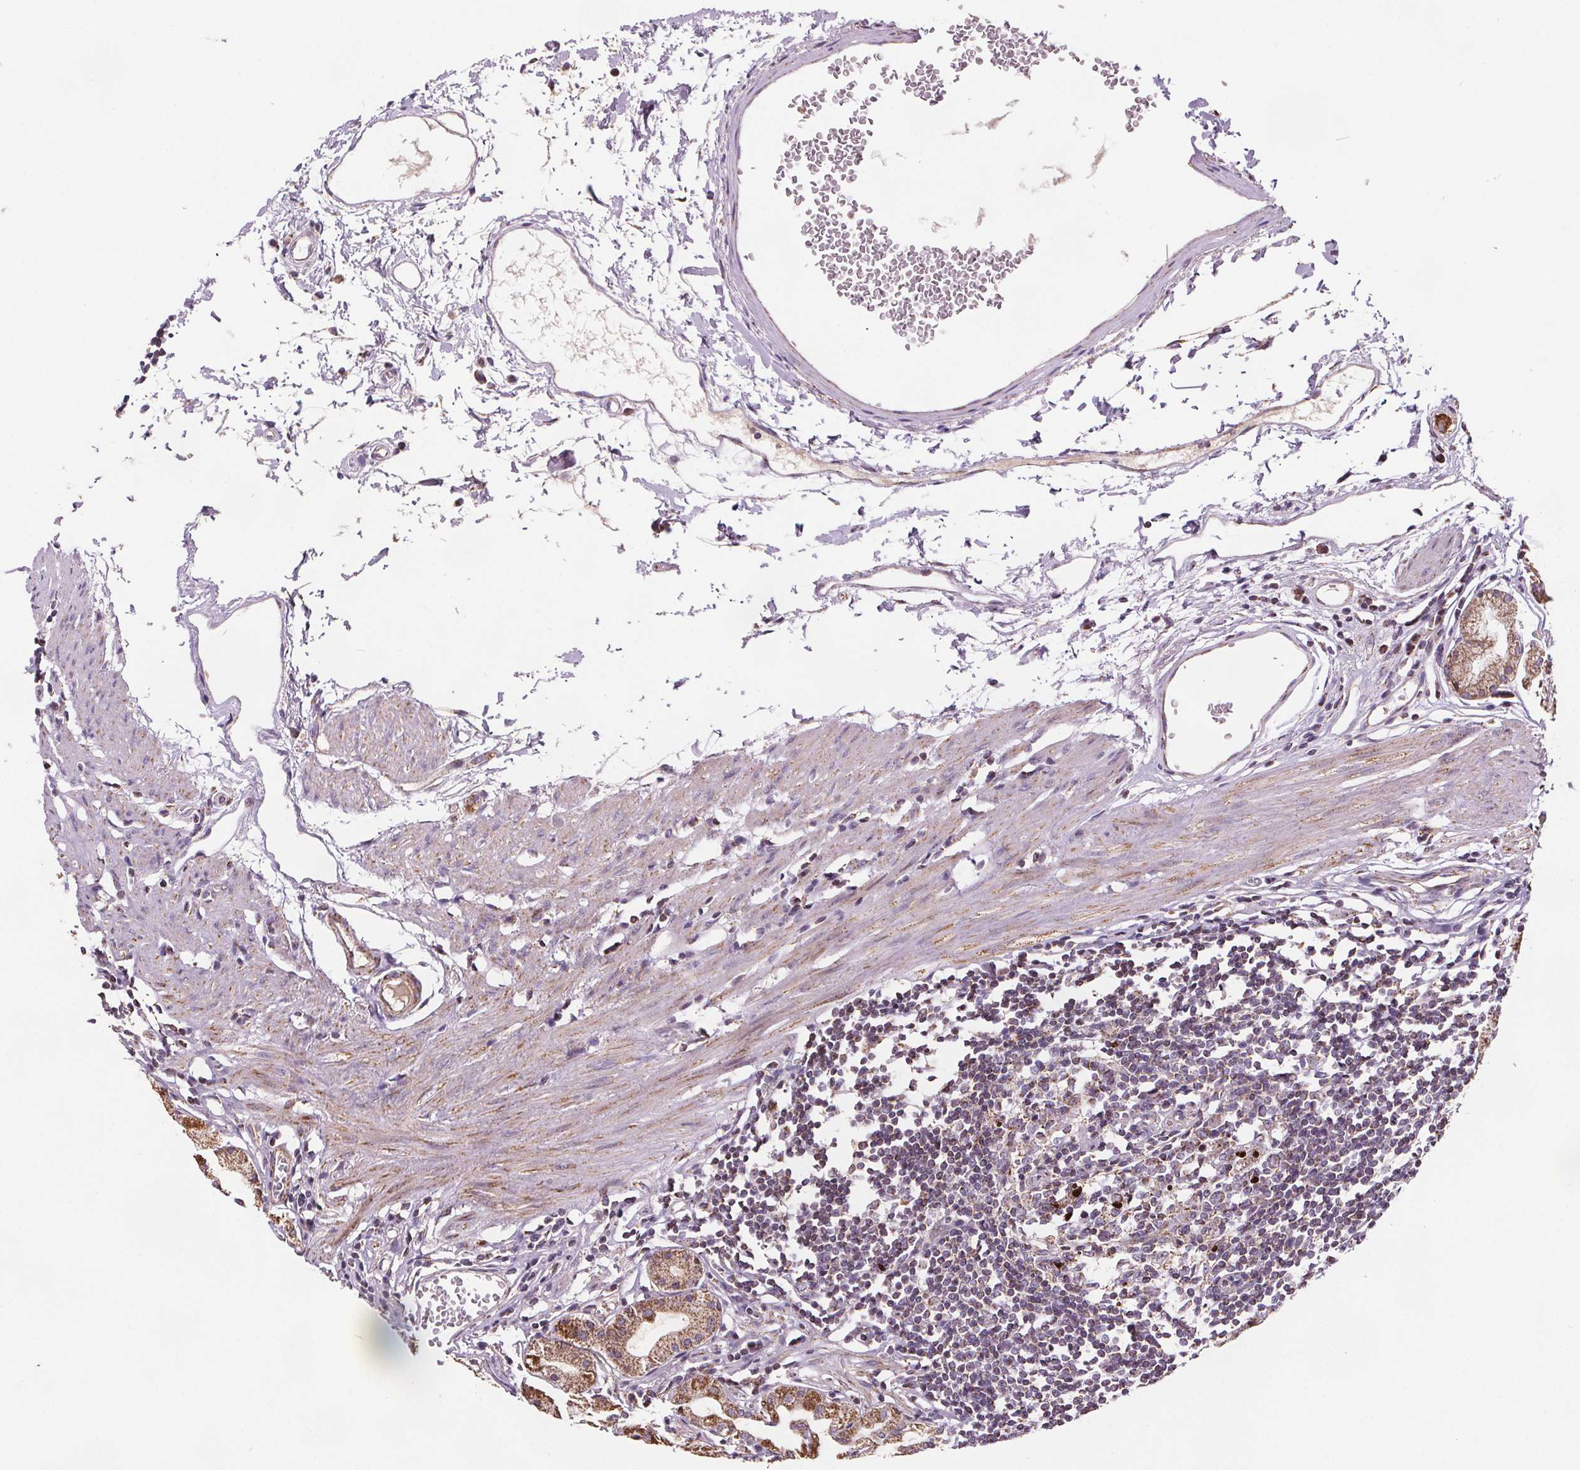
{"staining": {"intensity": "moderate", "quantity": ">75%", "location": "cytoplasmic/membranous"}, "tissue": "stomach", "cell_type": "Glandular cells", "image_type": "normal", "snomed": [{"axis": "morphology", "description": "Normal tissue, NOS"}, {"axis": "topography", "description": "Stomach"}], "caption": "Immunohistochemistry (IHC) photomicrograph of benign stomach: stomach stained using immunohistochemistry demonstrates medium levels of moderate protein expression localized specifically in the cytoplasmic/membranous of glandular cells, appearing as a cytoplasmic/membranous brown color.", "gene": "SUCLA2", "patient": {"sex": "male", "age": 55}}